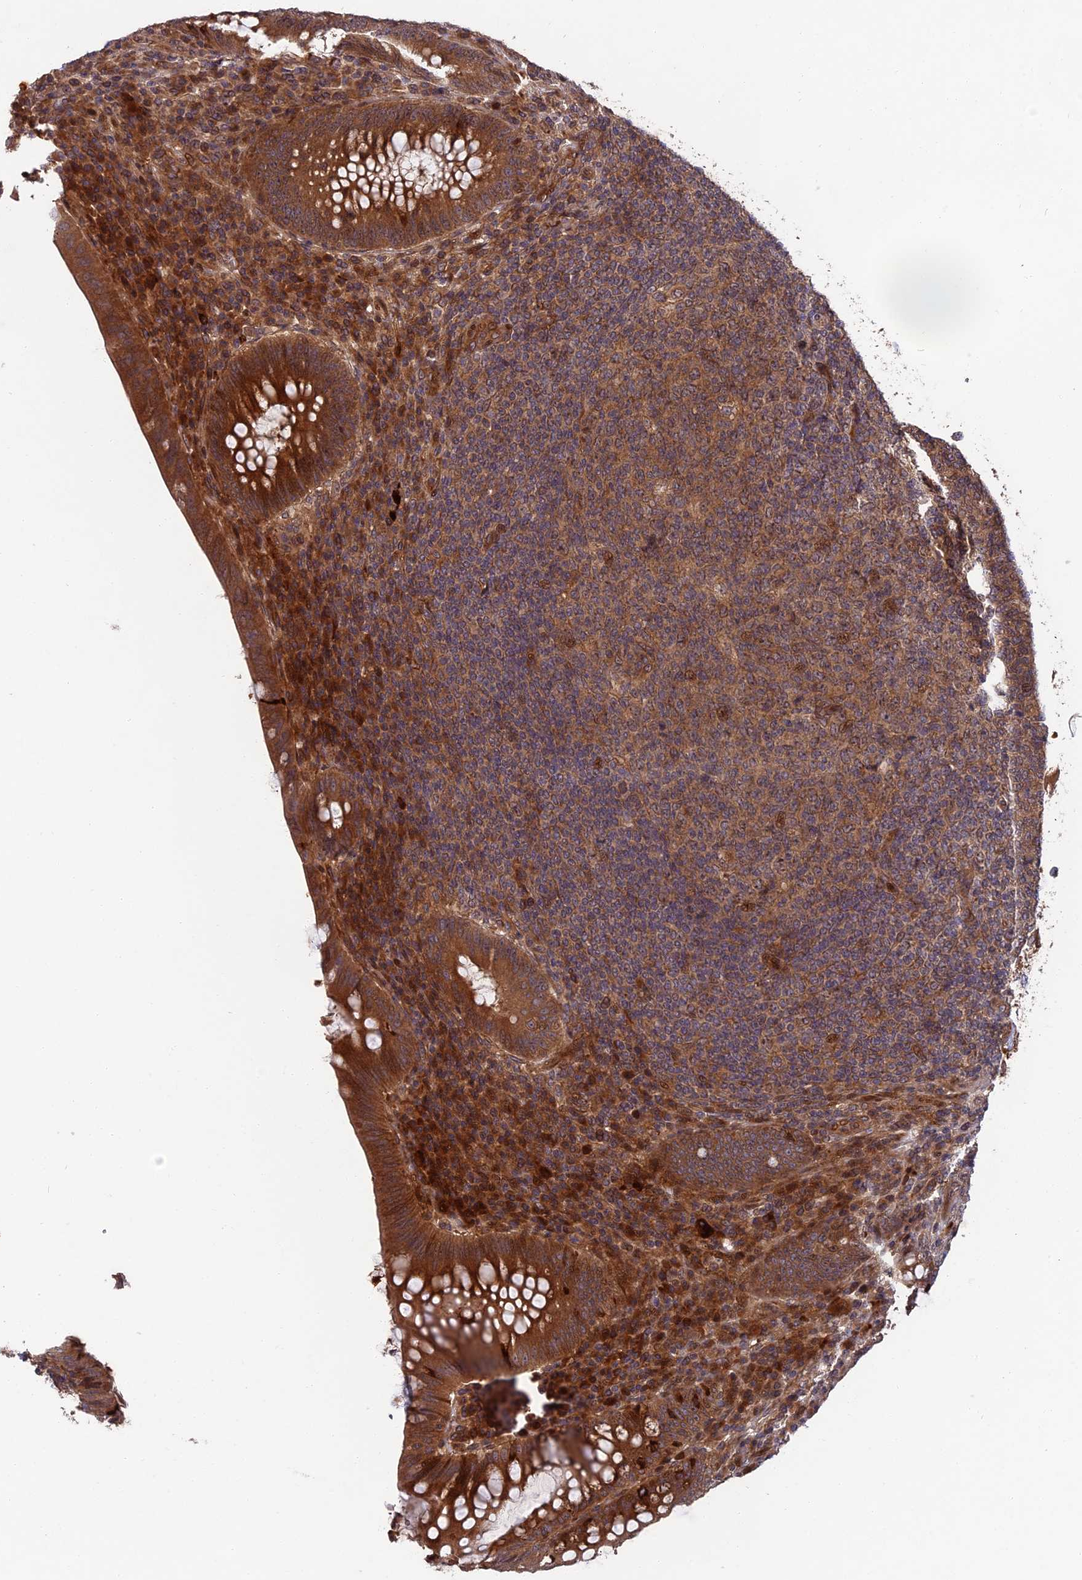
{"staining": {"intensity": "strong", "quantity": ">75%", "location": "cytoplasmic/membranous"}, "tissue": "appendix", "cell_type": "Glandular cells", "image_type": "normal", "snomed": [{"axis": "morphology", "description": "Normal tissue, NOS"}, {"axis": "topography", "description": "Appendix"}], "caption": "IHC of benign appendix exhibits high levels of strong cytoplasmic/membranous expression in approximately >75% of glandular cells.", "gene": "TMUB2", "patient": {"sex": "male", "age": 78}}